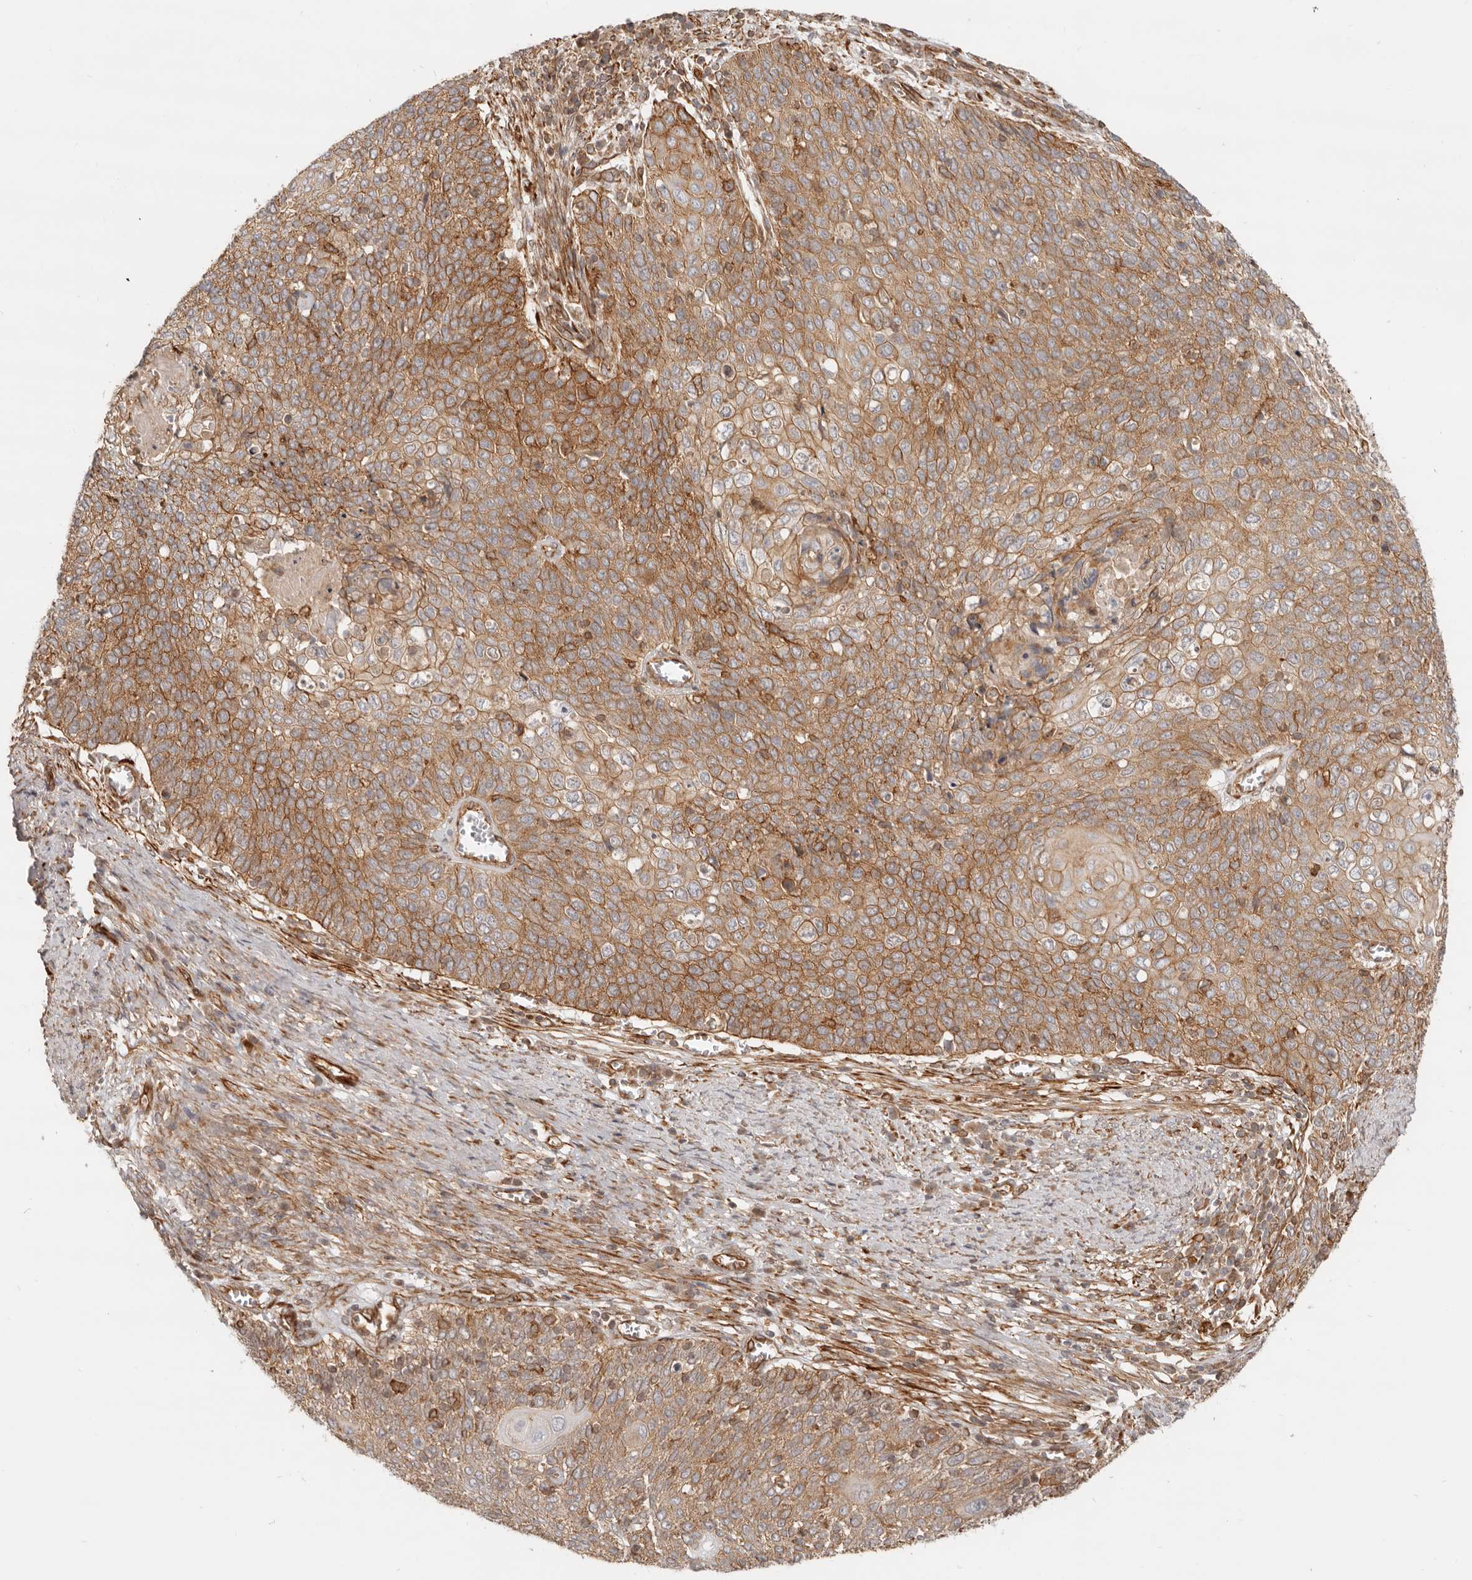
{"staining": {"intensity": "moderate", "quantity": ">75%", "location": "cytoplasmic/membranous"}, "tissue": "cervical cancer", "cell_type": "Tumor cells", "image_type": "cancer", "snomed": [{"axis": "morphology", "description": "Squamous cell carcinoma, NOS"}, {"axis": "topography", "description": "Cervix"}], "caption": "Protein expression analysis of human squamous cell carcinoma (cervical) reveals moderate cytoplasmic/membranous staining in about >75% of tumor cells. (Brightfield microscopy of DAB IHC at high magnification).", "gene": "UFSP1", "patient": {"sex": "female", "age": 39}}